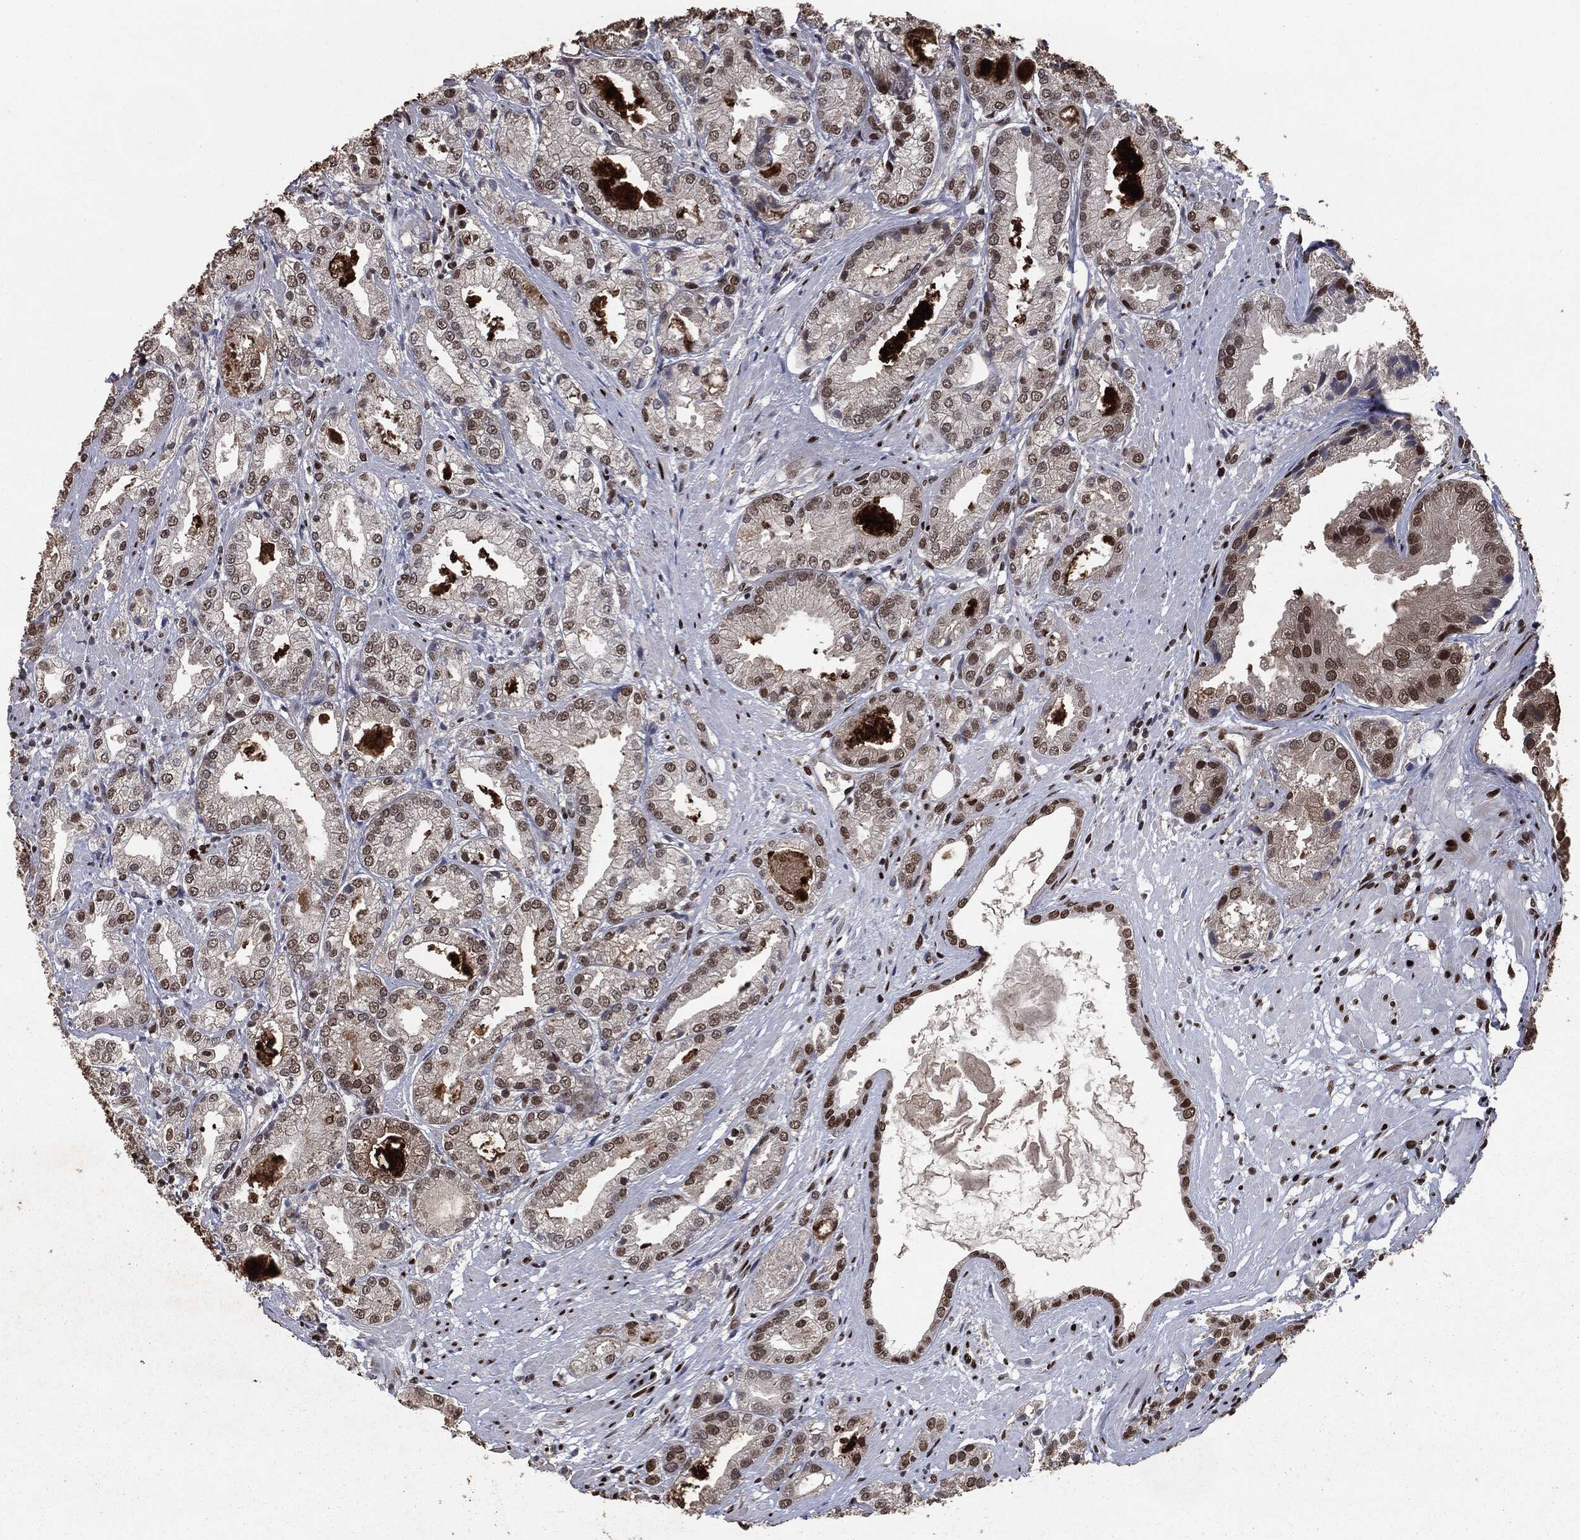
{"staining": {"intensity": "strong", "quantity": "<25%", "location": "nuclear"}, "tissue": "prostate cancer", "cell_type": "Tumor cells", "image_type": "cancer", "snomed": [{"axis": "morphology", "description": "Adenocarcinoma, High grade"}, {"axis": "topography", "description": "Prostate"}], "caption": "Immunohistochemical staining of human adenocarcinoma (high-grade) (prostate) exhibits medium levels of strong nuclear protein staining in about <25% of tumor cells.", "gene": "DVL2", "patient": {"sex": "male", "age": 61}}